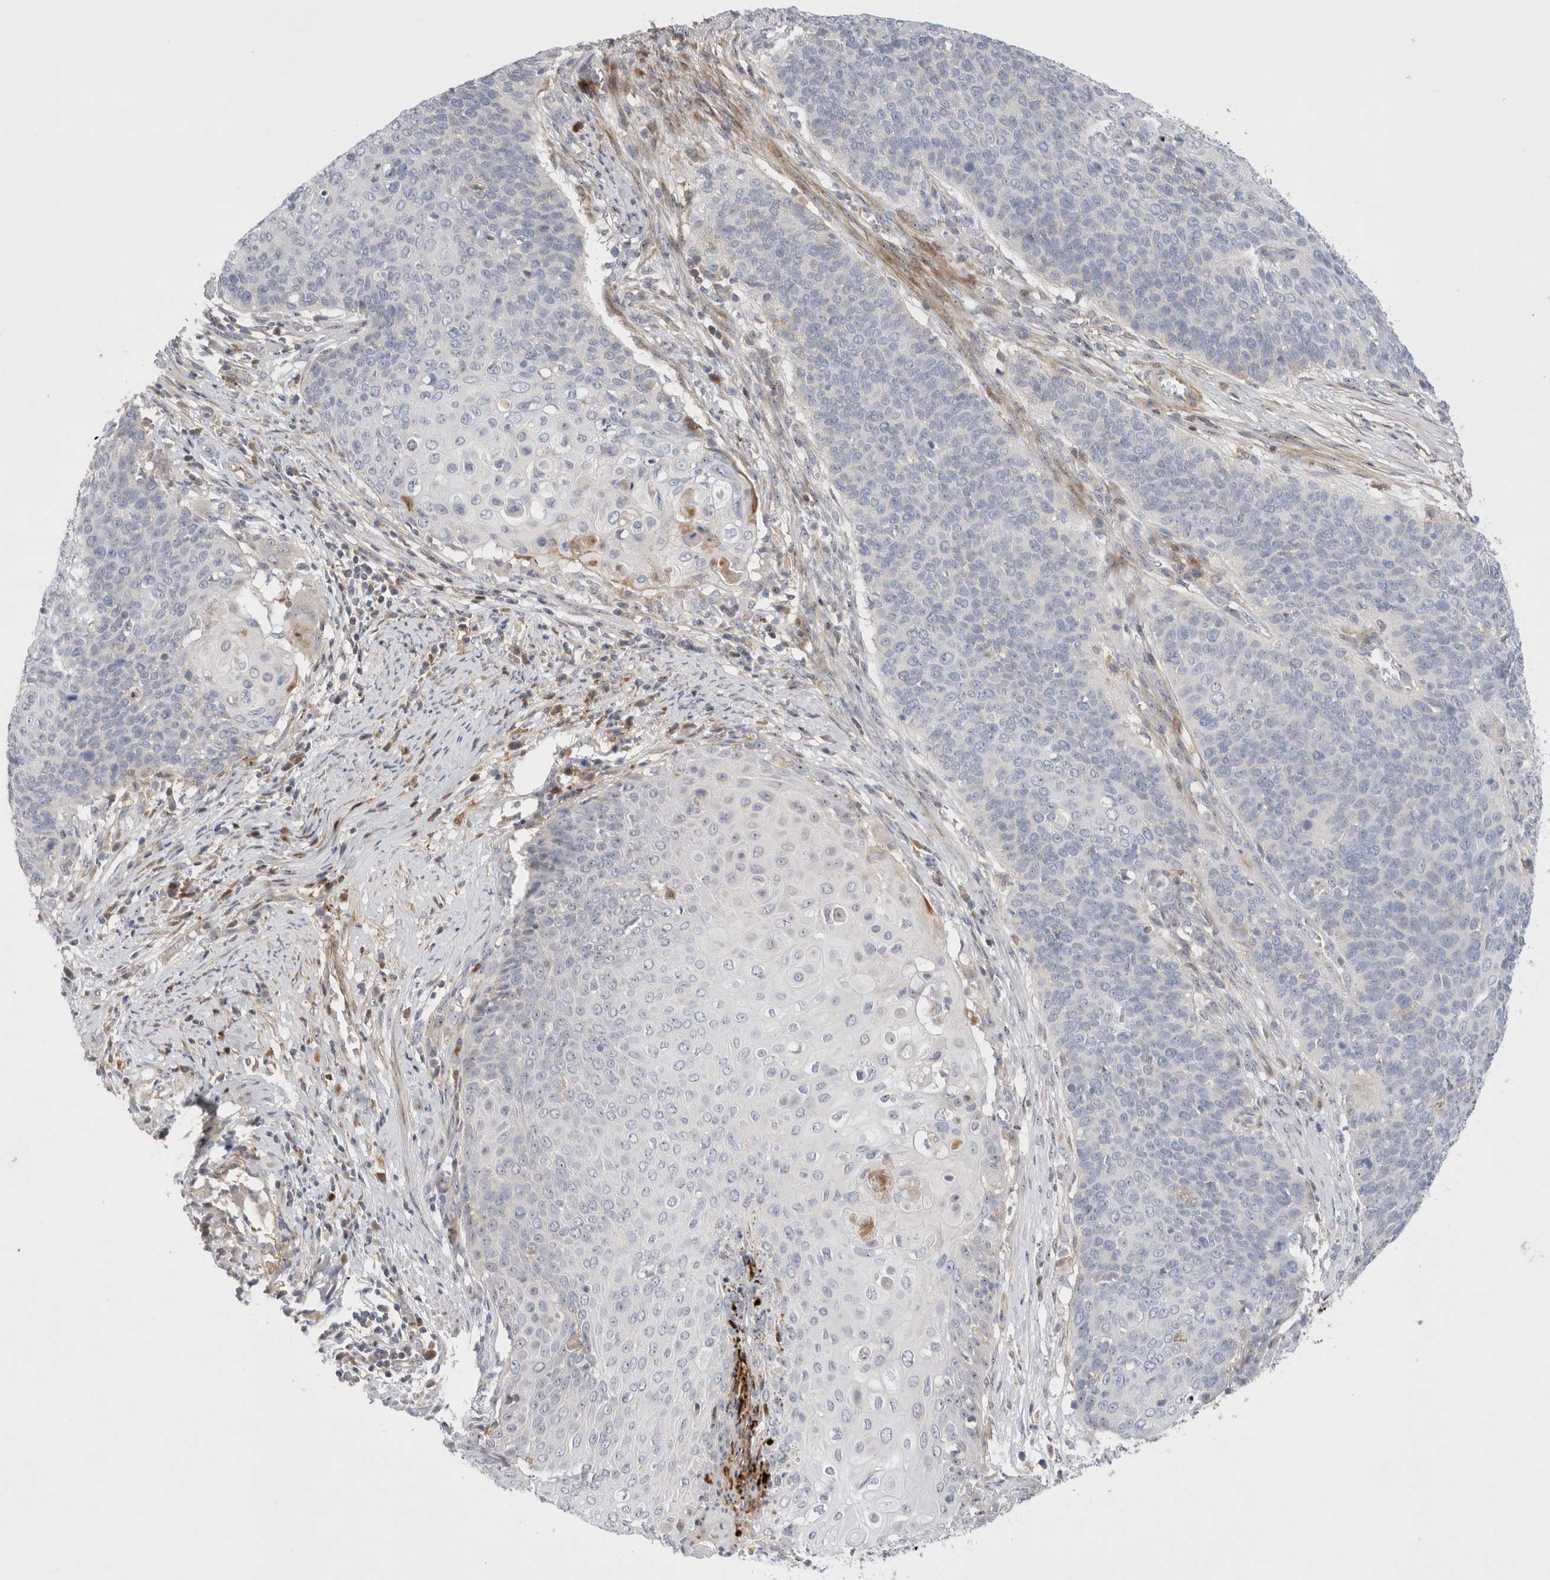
{"staining": {"intensity": "negative", "quantity": "none", "location": "none"}, "tissue": "cervical cancer", "cell_type": "Tumor cells", "image_type": "cancer", "snomed": [{"axis": "morphology", "description": "Squamous cell carcinoma, NOS"}, {"axis": "topography", "description": "Cervix"}], "caption": "This is an IHC photomicrograph of cervical squamous cell carcinoma. There is no positivity in tumor cells.", "gene": "ECHDC2", "patient": {"sex": "female", "age": 39}}